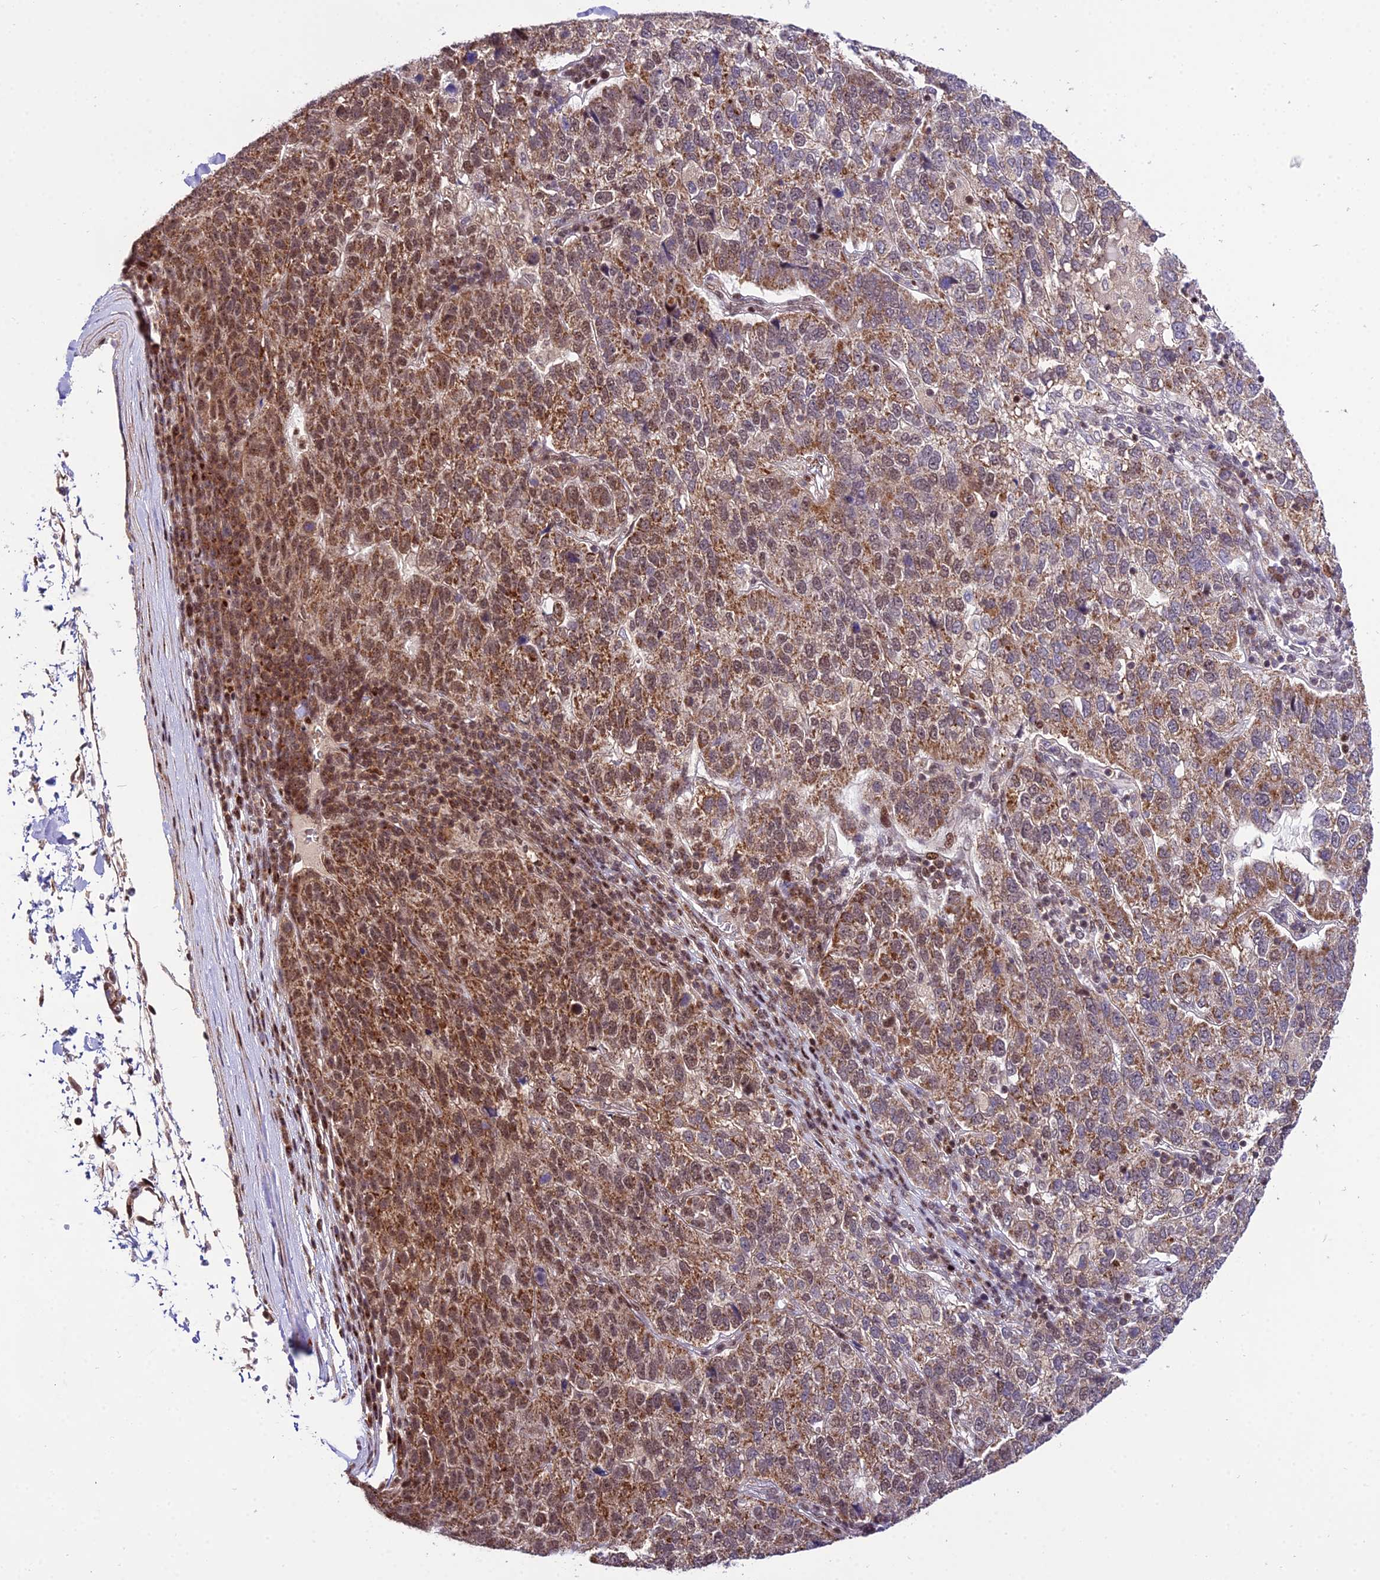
{"staining": {"intensity": "moderate", "quantity": ">75%", "location": "cytoplasmic/membranous,nuclear"}, "tissue": "pancreatic cancer", "cell_type": "Tumor cells", "image_type": "cancer", "snomed": [{"axis": "morphology", "description": "Adenocarcinoma, NOS"}, {"axis": "topography", "description": "Pancreas"}], "caption": "Immunohistochemical staining of human adenocarcinoma (pancreatic) reveals moderate cytoplasmic/membranous and nuclear protein staining in approximately >75% of tumor cells. (brown staining indicates protein expression, while blue staining denotes nuclei).", "gene": "CIB3", "patient": {"sex": "female", "age": 61}}